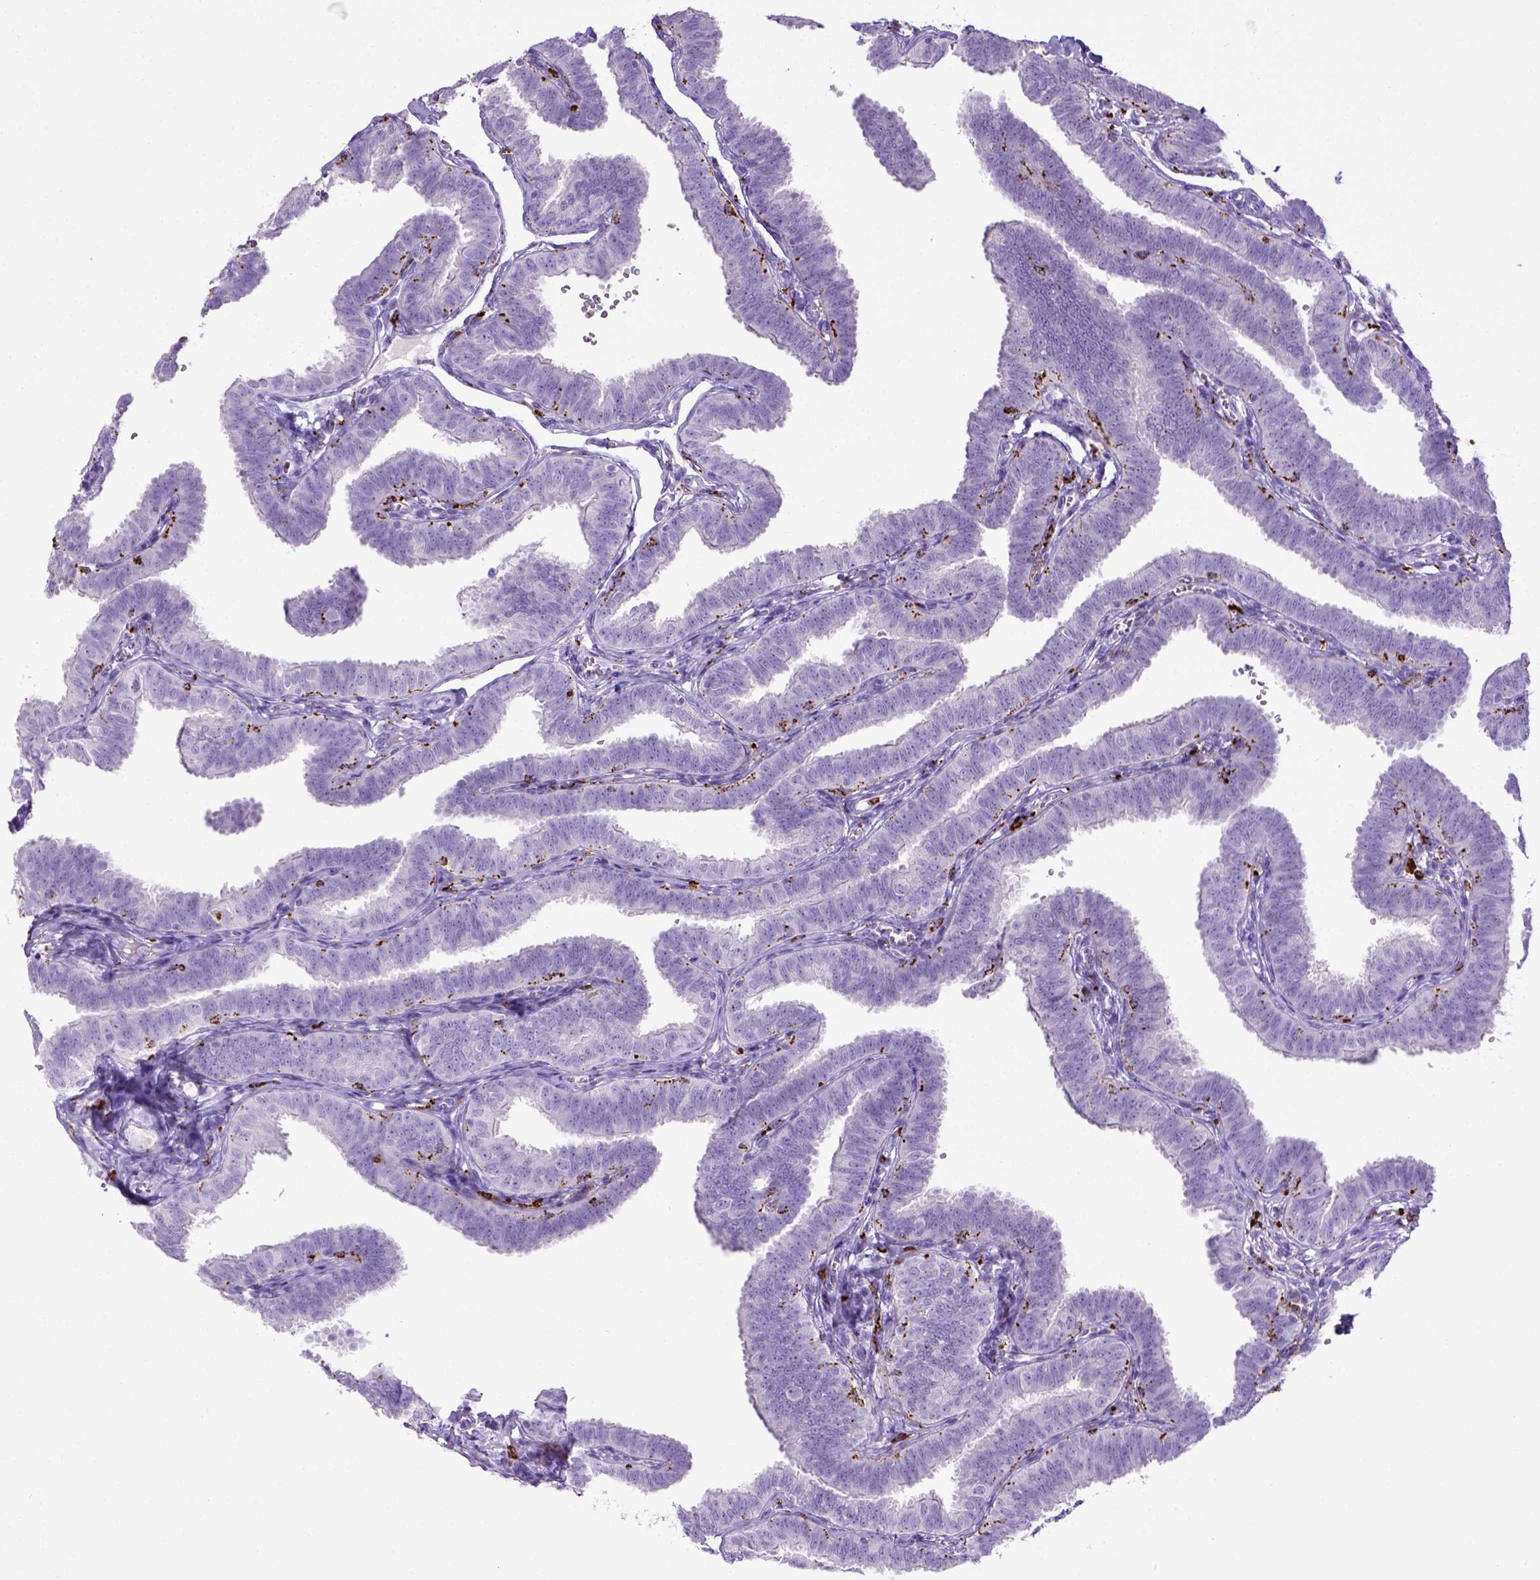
{"staining": {"intensity": "negative", "quantity": "none", "location": "none"}, "tissue": "fallopian tube", "cell_type": "Glandular cells", "image_type": "normal", "snomed": [{"axis": "morphology", "description": "Normal tissue, NOS"}, {"axis": "topography", "description": "Fallopian tube"}], "caption": "DAB (3,3'-diaminobenzidine) immunohistochemical staining of benign fallopian tube displays no significant expression in glandular cells. (Brightfield microscopy of DAB immunohistochemistry (IHC) at high magnification).", "gene": "CD68", "patient": {"sex": "female", "age": 25}}